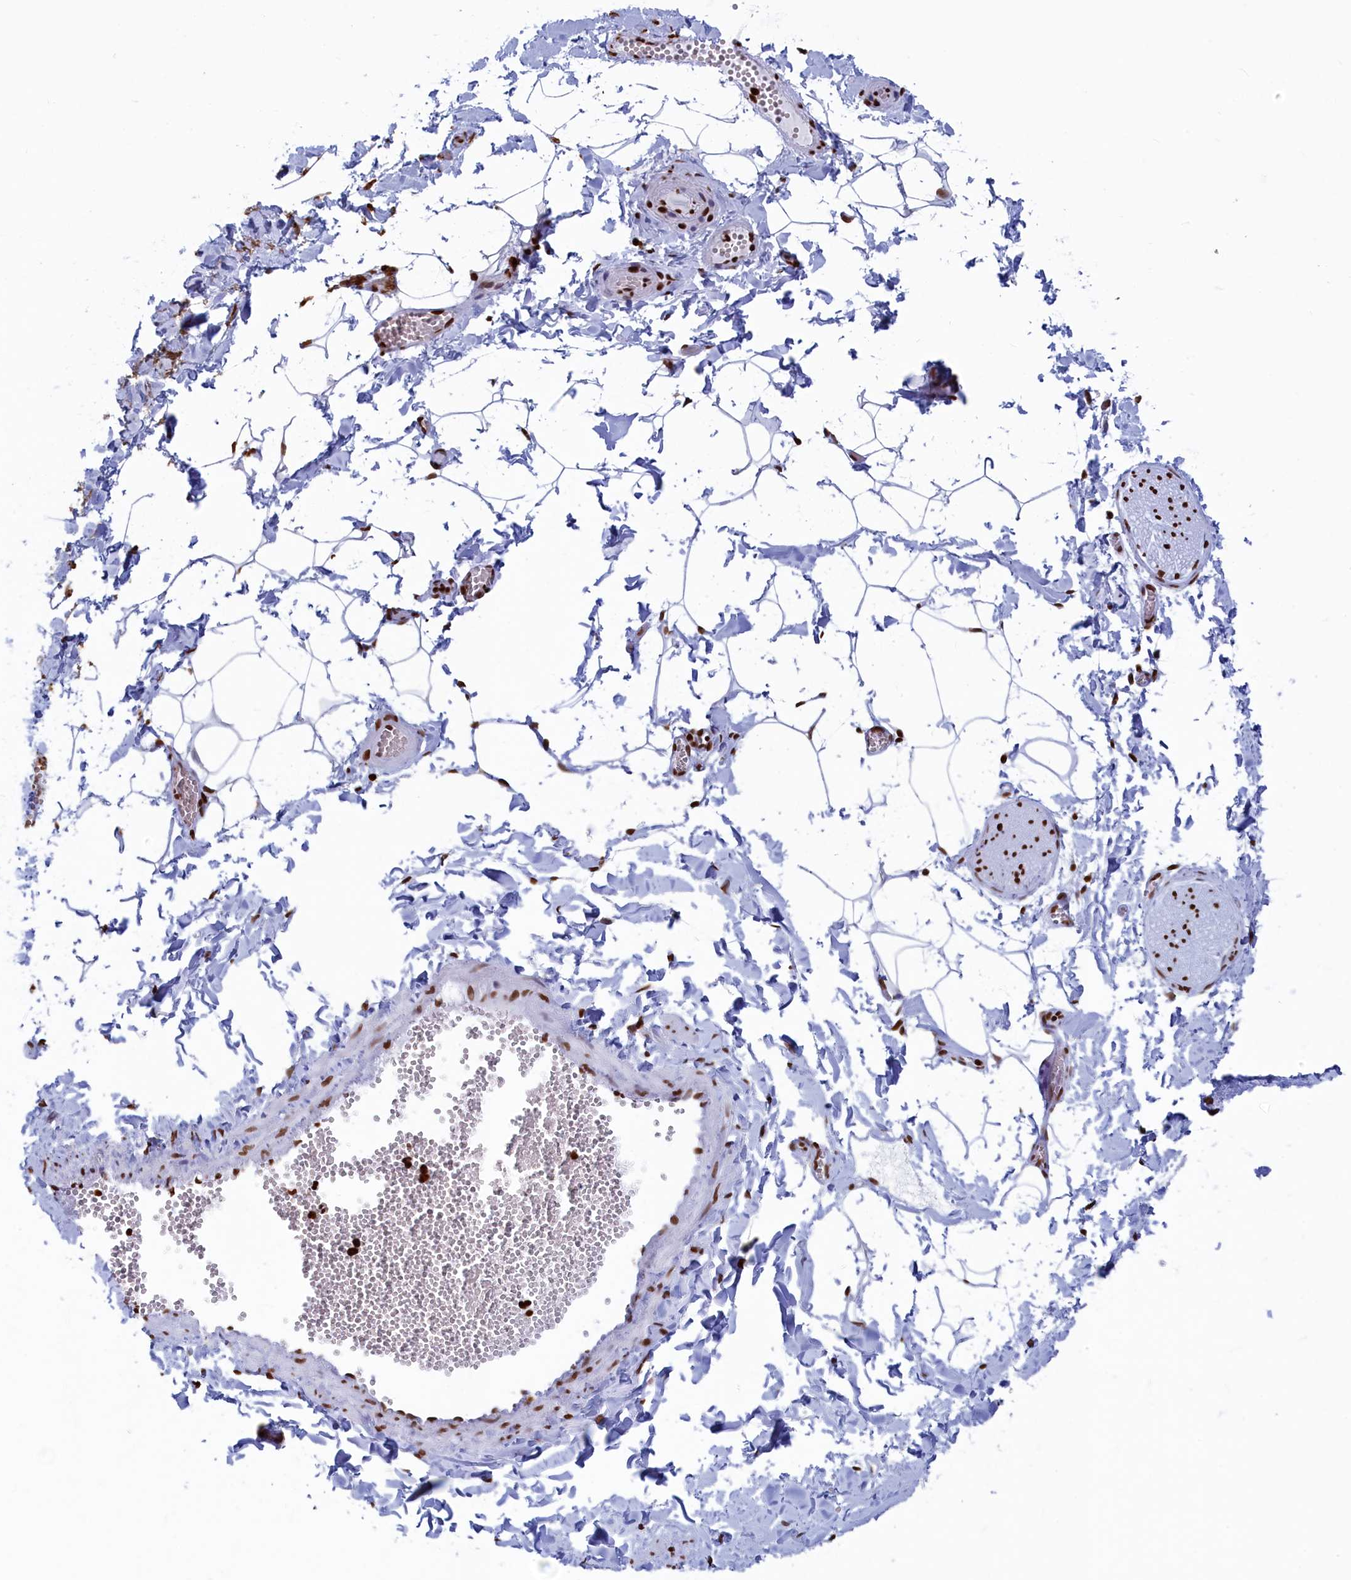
{"staining": {"intensity": "moderate", "quantity": ">75%", "location": "nuclear"}, "tissue": "adipose tissue", "cell_type": "Adipocytes", "image_type": "normal", "snomed": [{"axis": "morphology", "description": "Normal tissue, NOS"}, {"axis": "topography", "description": "Gallbladder"}, {"axis": "topography", "description": "Peripheral nerve tissue"}], "caption": "Protein positivity by IHC reveals moderate nuclear positivity in approximately >75% of adipocytes in benign adipose tissue. (IHC, brightfield microscopy, high magnification).", "gene": "APOBEC3A", "patient": {"sex": "male", "age": 38}}